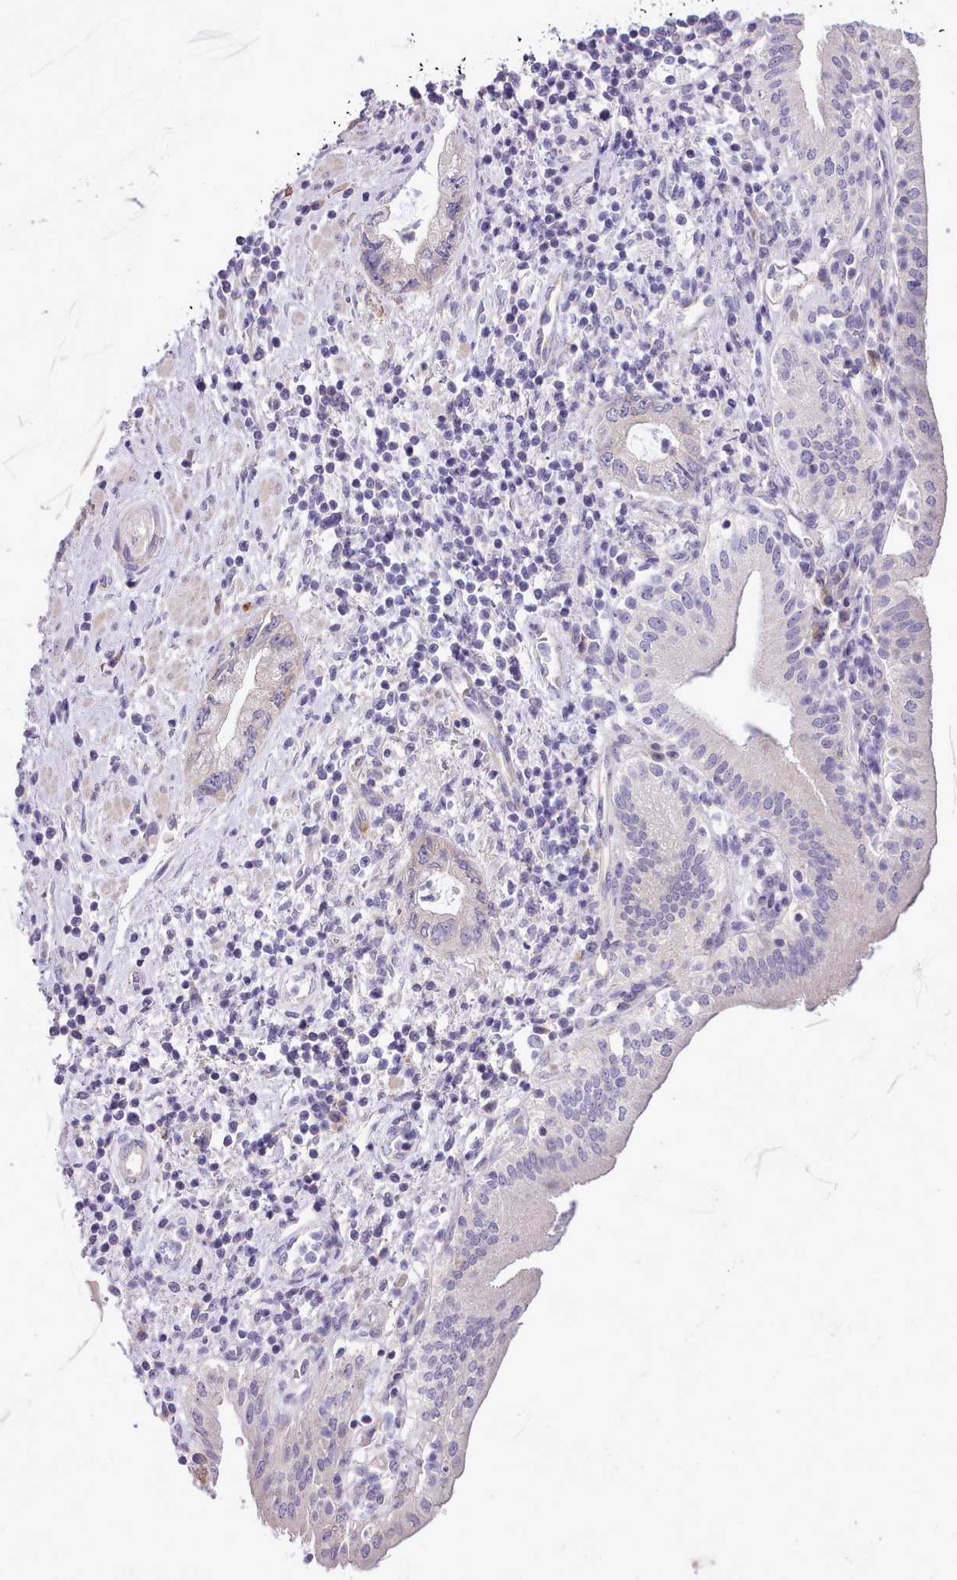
{"staining": {"intensity": "weak", "quantity": "<25%", "location": "cytoplasmic/membranous"}, "tissue": "pancreatic cancer", "cell_type": "Tumor cells", "image_type": "cancer", "snomed": [{"axis": "morphology", "description": "Adenocarcinoma, NOS"}, {"axis": "topography", "description": "Pancreas"}], "caption": "Adenocarcinoma (pancreatic) was stained to show a protein in brown. There is no significant positivity in tumor cells.", "gene": "SETX", "patient": {"sex": "female", "age": 73}}